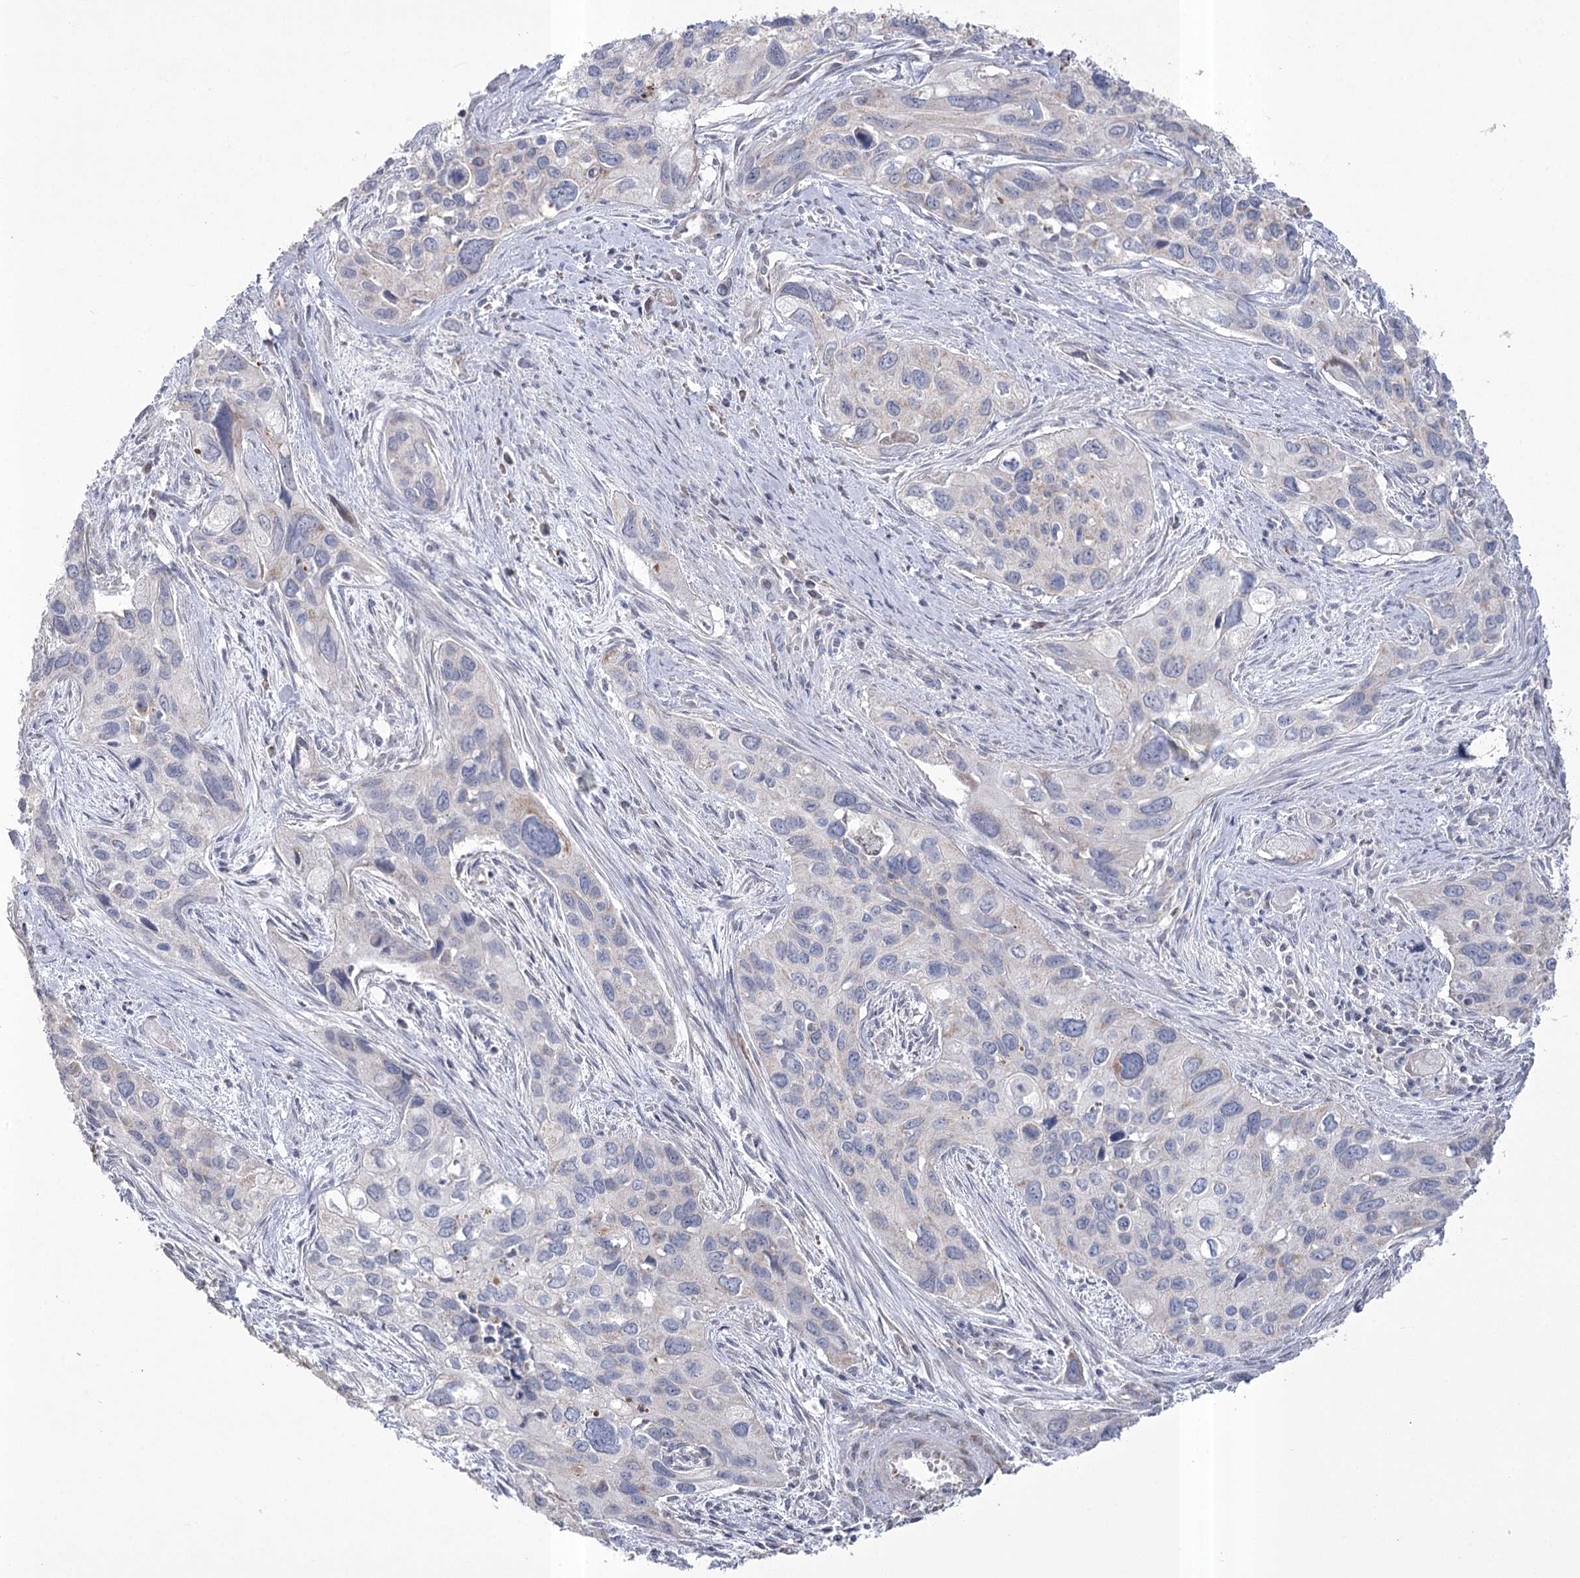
{"staining": {"intensity": "negative", "quantity": "none", "location": "none"}, "tissue": "cervical cancer", "cell_type": "Tumor cells", "image_type": "cancer", "snomed": [{"axis": "morphology", "description": "Squamous cell carcinoma, NOS"}, {"axis": "topography", "description": "Cervix"}], "caption": "Immunohistochemistry of cervical cancer shows no staining in tumor cells.", "gene": "PDHB", "patient": {"sex": "female", "age": 55}}